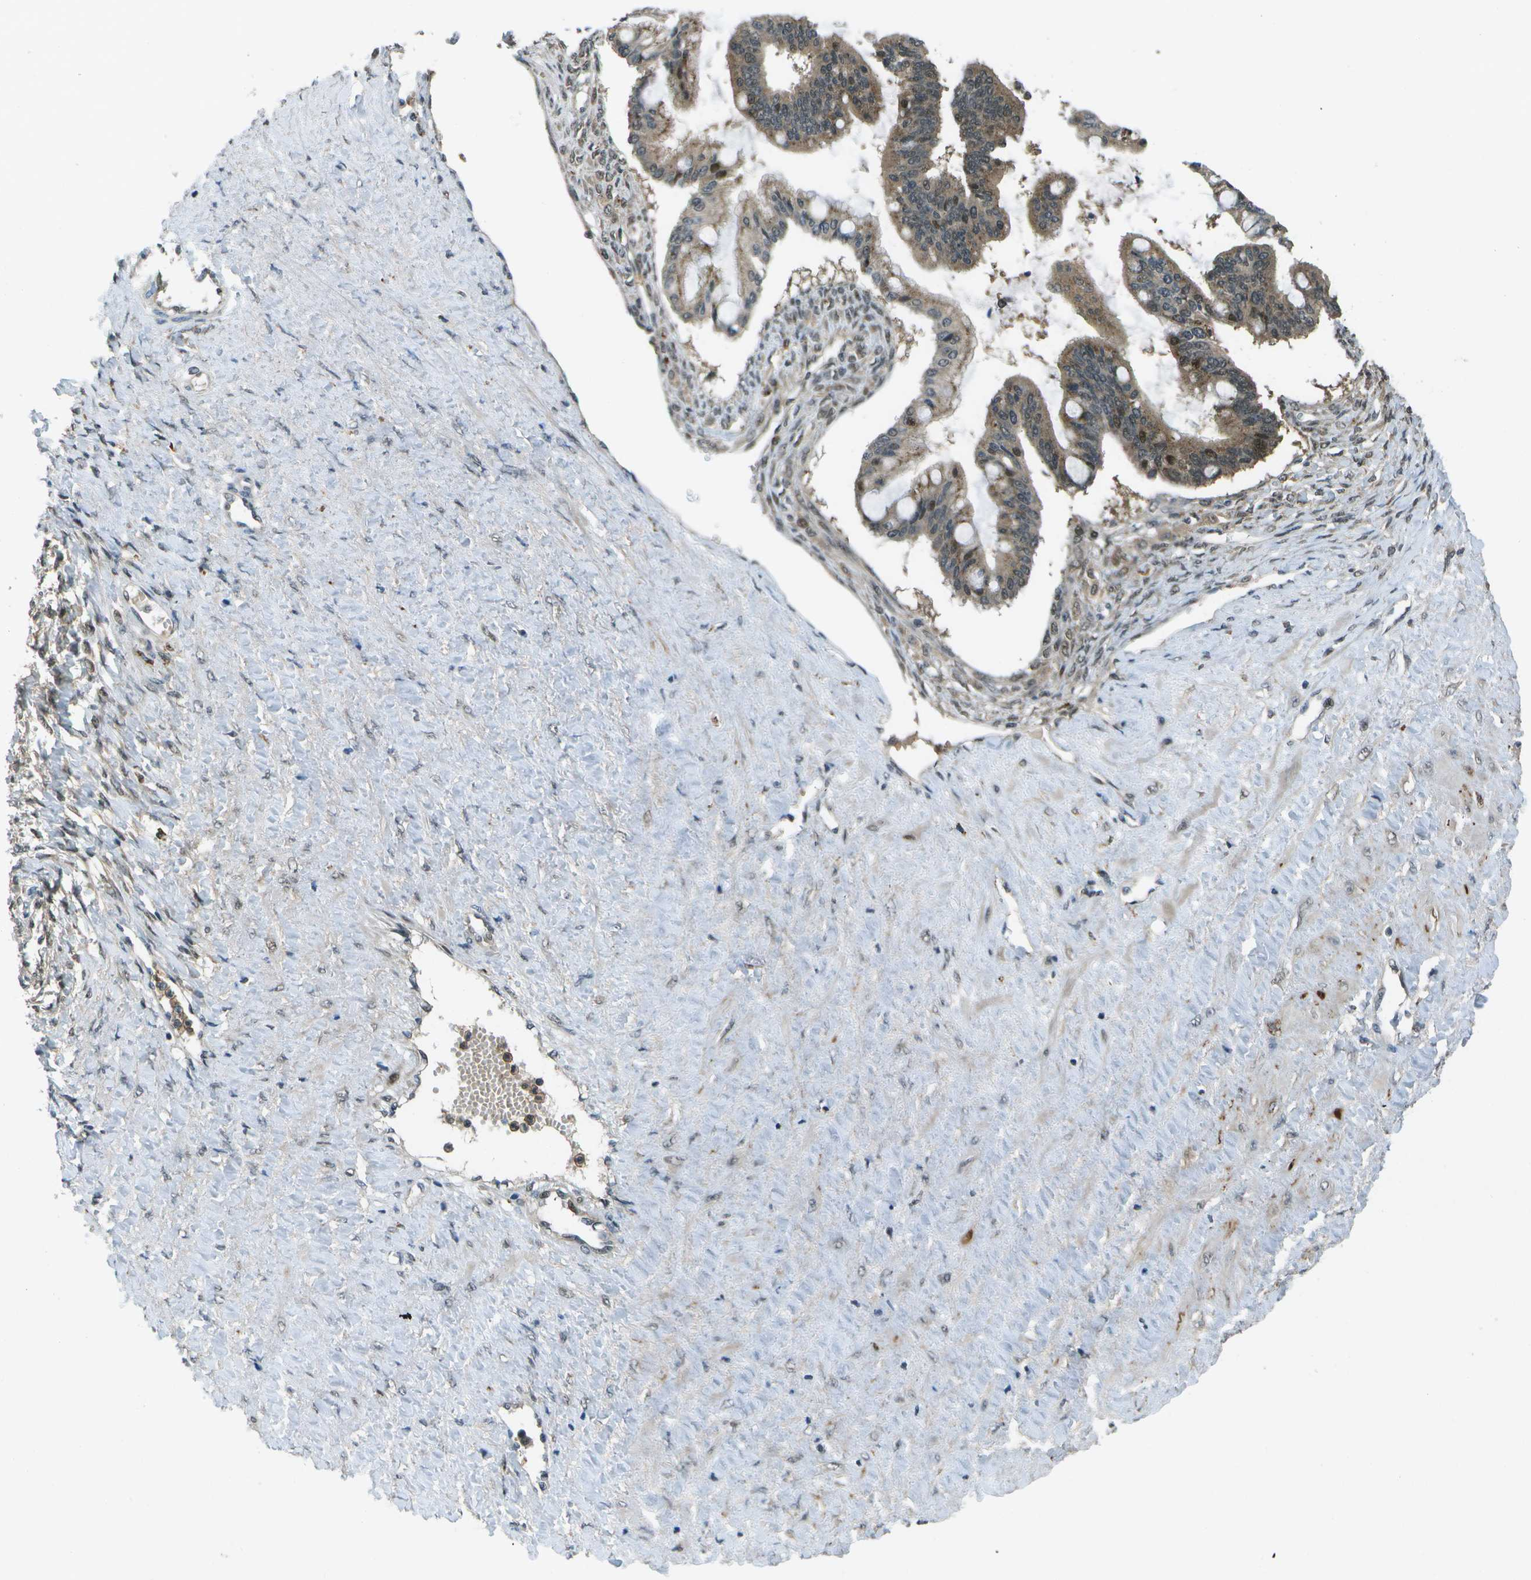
{"staining": {"intensity": "moderate", "quantity": ">75%", "location": "cytoplasmic/membranous,nuclear"}, "tissue": "ovarian cancer", "cell_type": "Tumor cells", "image_type": "cancer", "snomed": [{"axis": "morphology", "description": "Cystadenocarcinoma, mucinous, NOS"}, {"axis": "topography", "description": "Ovary"}], "caption": "Protein staining by immunohistochemistry shows moderate cytoplasmic/membranous and nuclear staining in about >75% of tumor cells in ovarian cancer (mucinous cystadenocarcinoma). (Stains: DAB in brown, nuclei in blue, Microscopy: brightfield microscopy at high magnification).", "gene": "GANC", "patient": {"sex": "female", "age": 73}}